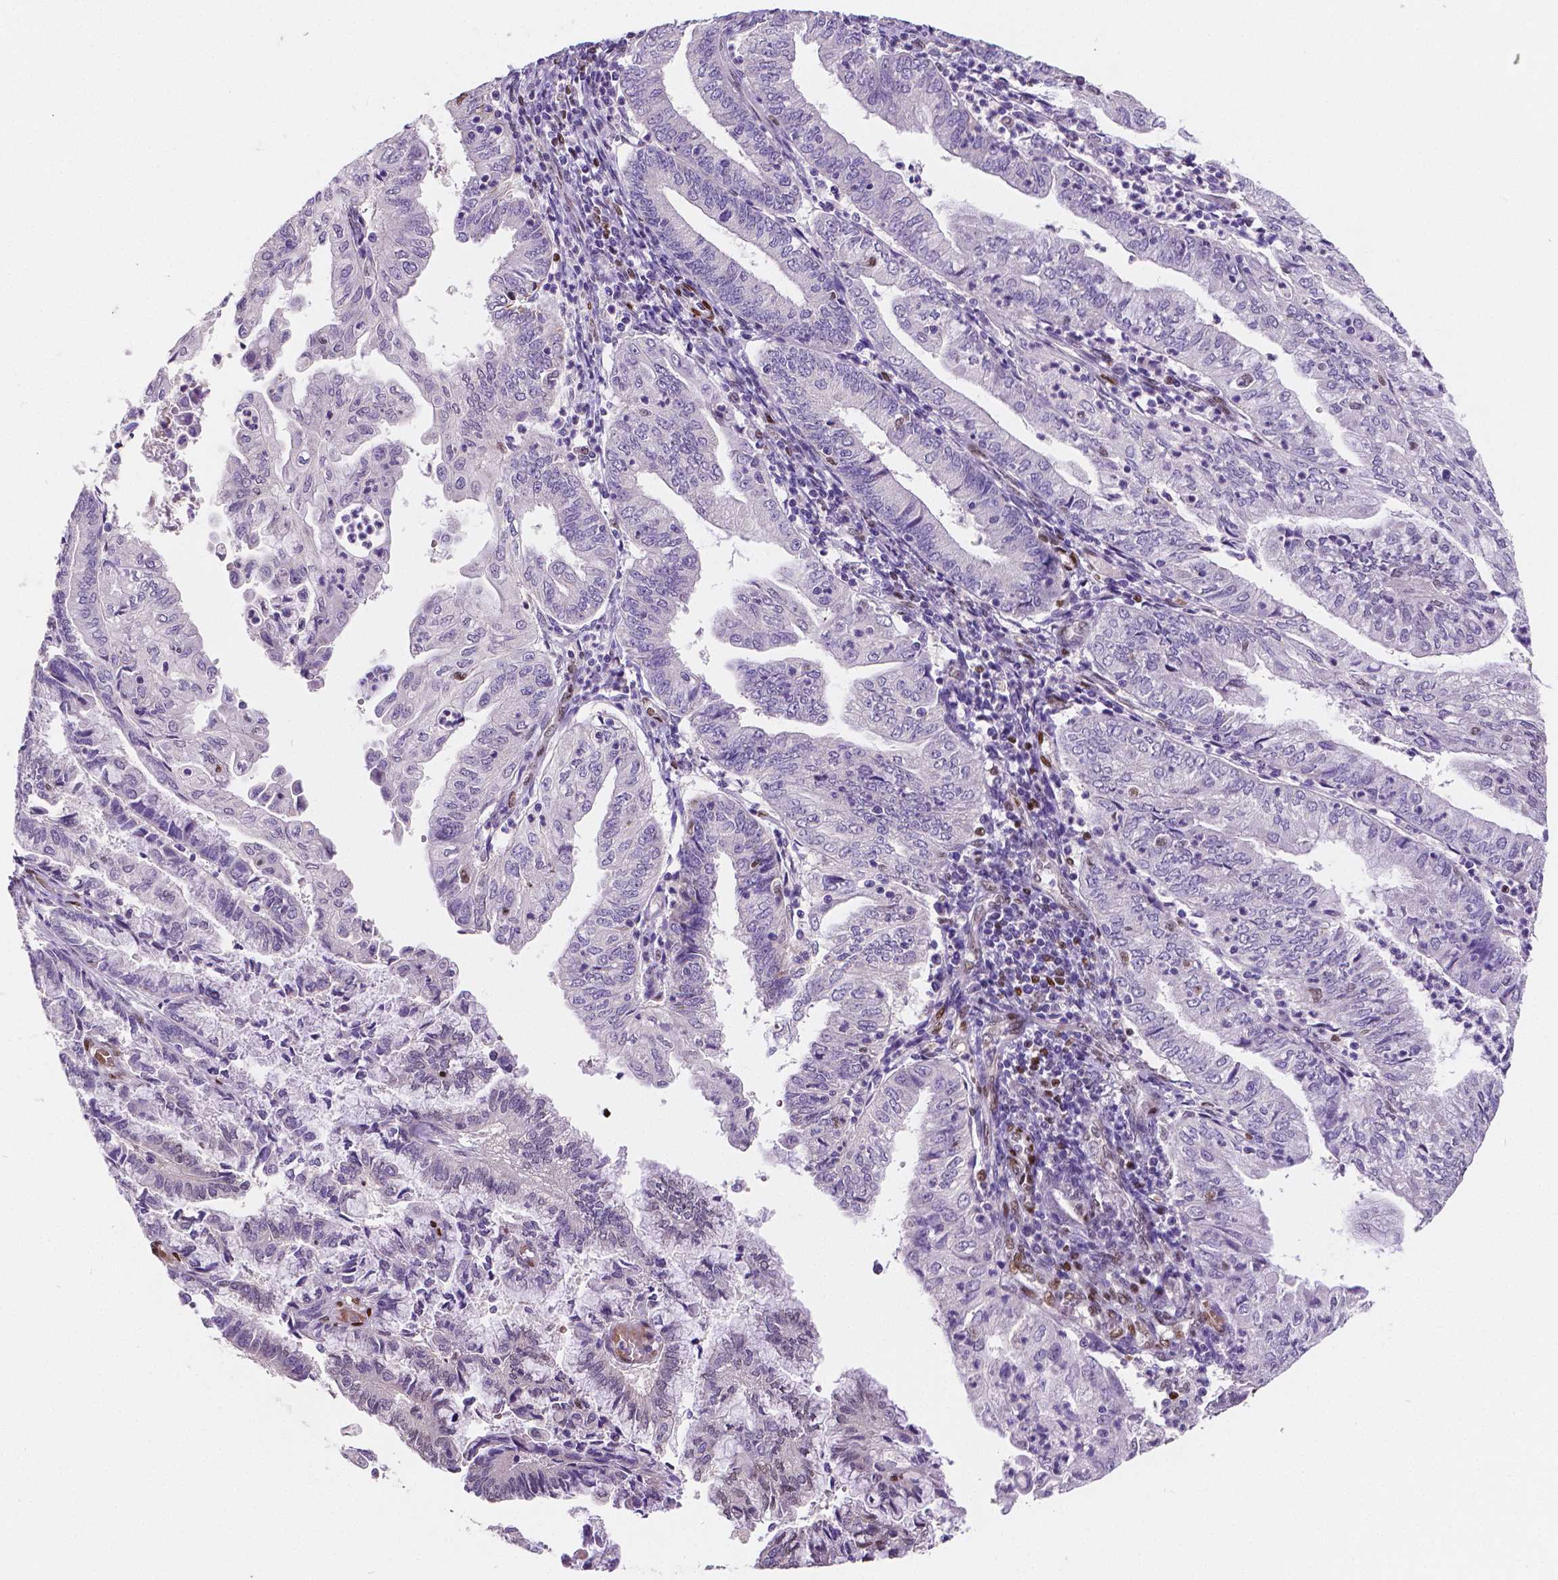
{"staining": {"intensity": "negative", "quantity": "none", "location": "none"}, "tissue": "endometrial cancer", "cell_type": "Tumor cells", "image_type": "cancer", "snomed": [{"axis": "morphology", "description": "Adenocarcinoma, NOS"}, {"axis": "topography", "description": "Endometrium"}], "caption": "Tumor cells show no significant staining in adenocarcinoma (endometrial).", "gene": "MEF2C", "patient": {"sex": "female", "age": 55}}